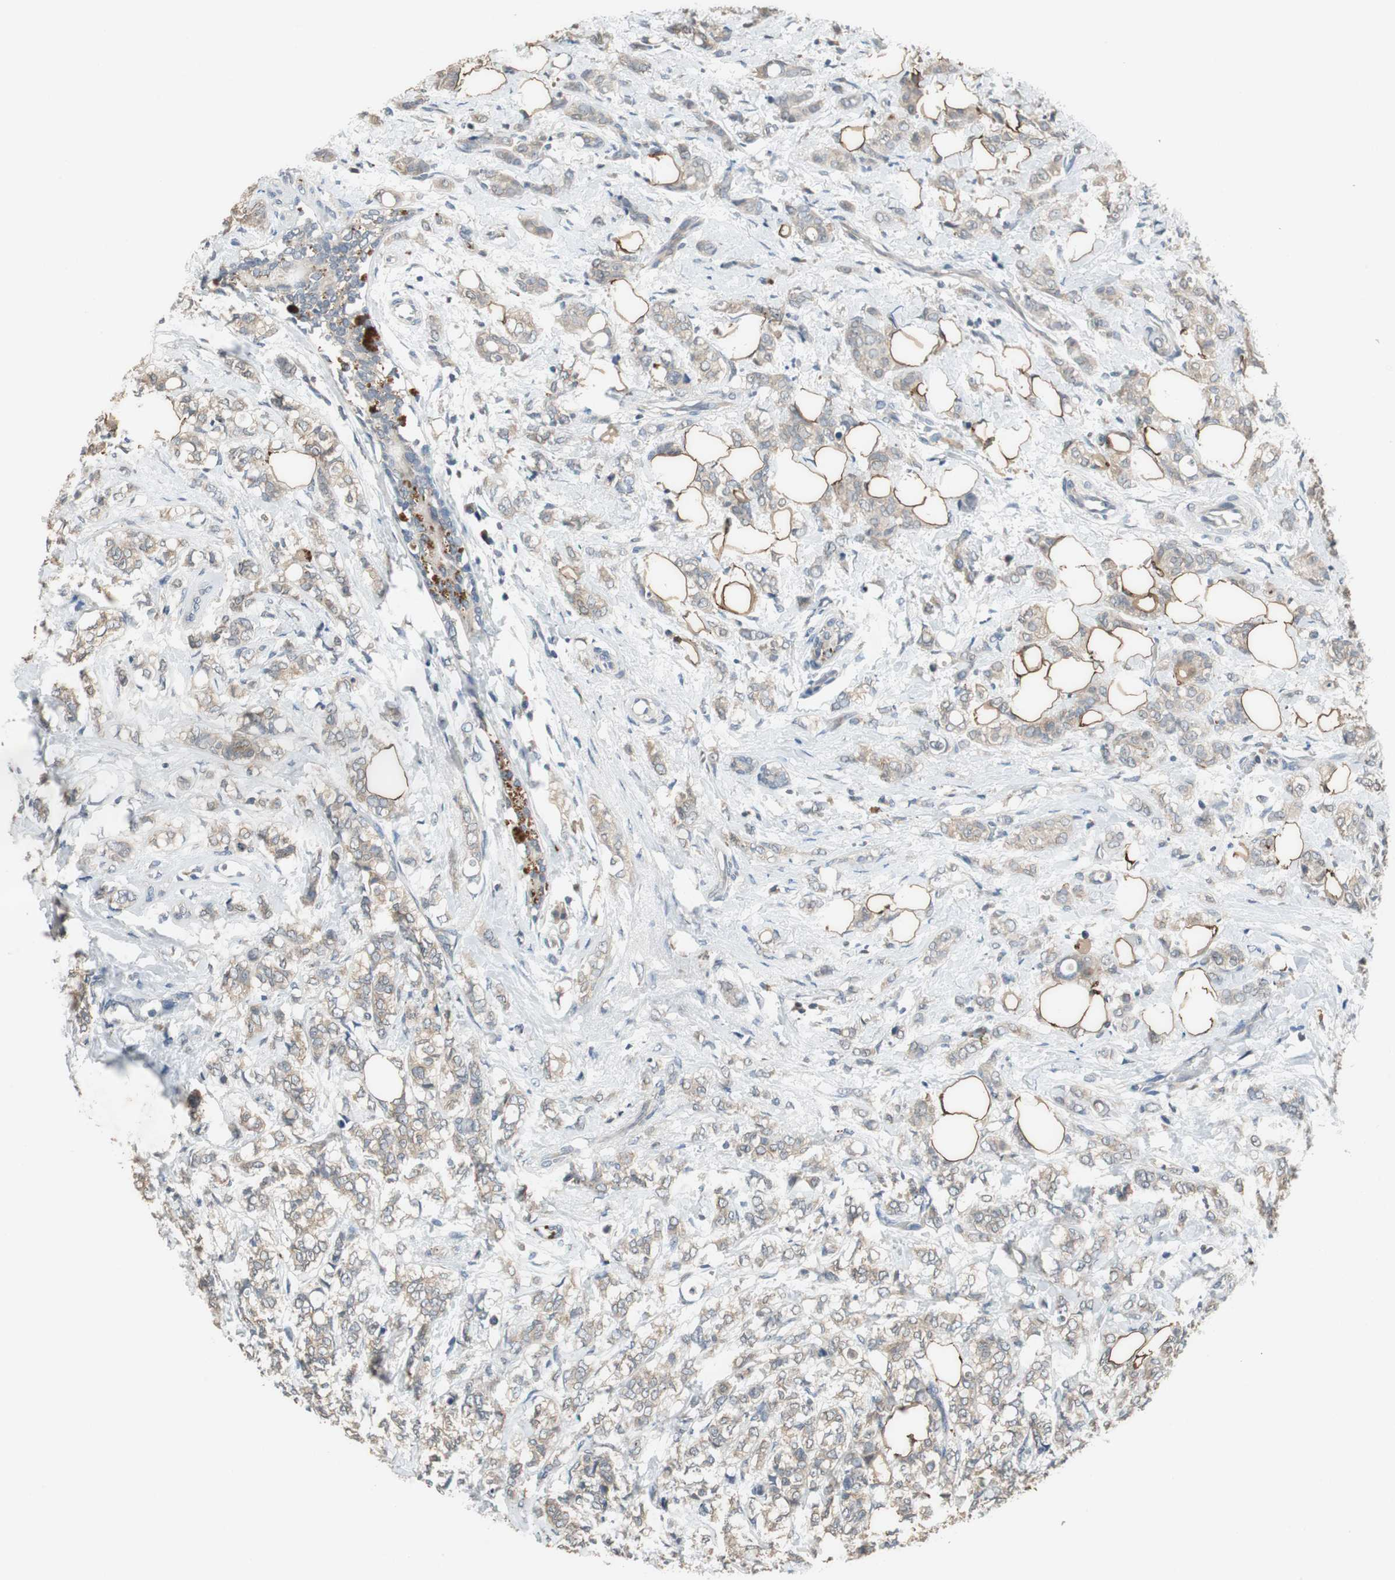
{"staining": {"intensity": "weak", "quantity": ">75%", "location": "cytoplasmic/membranous"}, "tissue": "breast cancer", "cell_type": "Tumor cells", "image_type": "cancer", "snomed": [{"axis": "morphology", "description": "Lobular carcinoma"}, {"axis": "topography", "description": "Breast"}], "caption": "About >75% of tumor cells in breast cancer display weak cytoplasmic/membranous protein expression as visualized by brown immunohistochemical staining.", "gene": "PI4KB", "patient": {"sex": "female", "age": 60}}